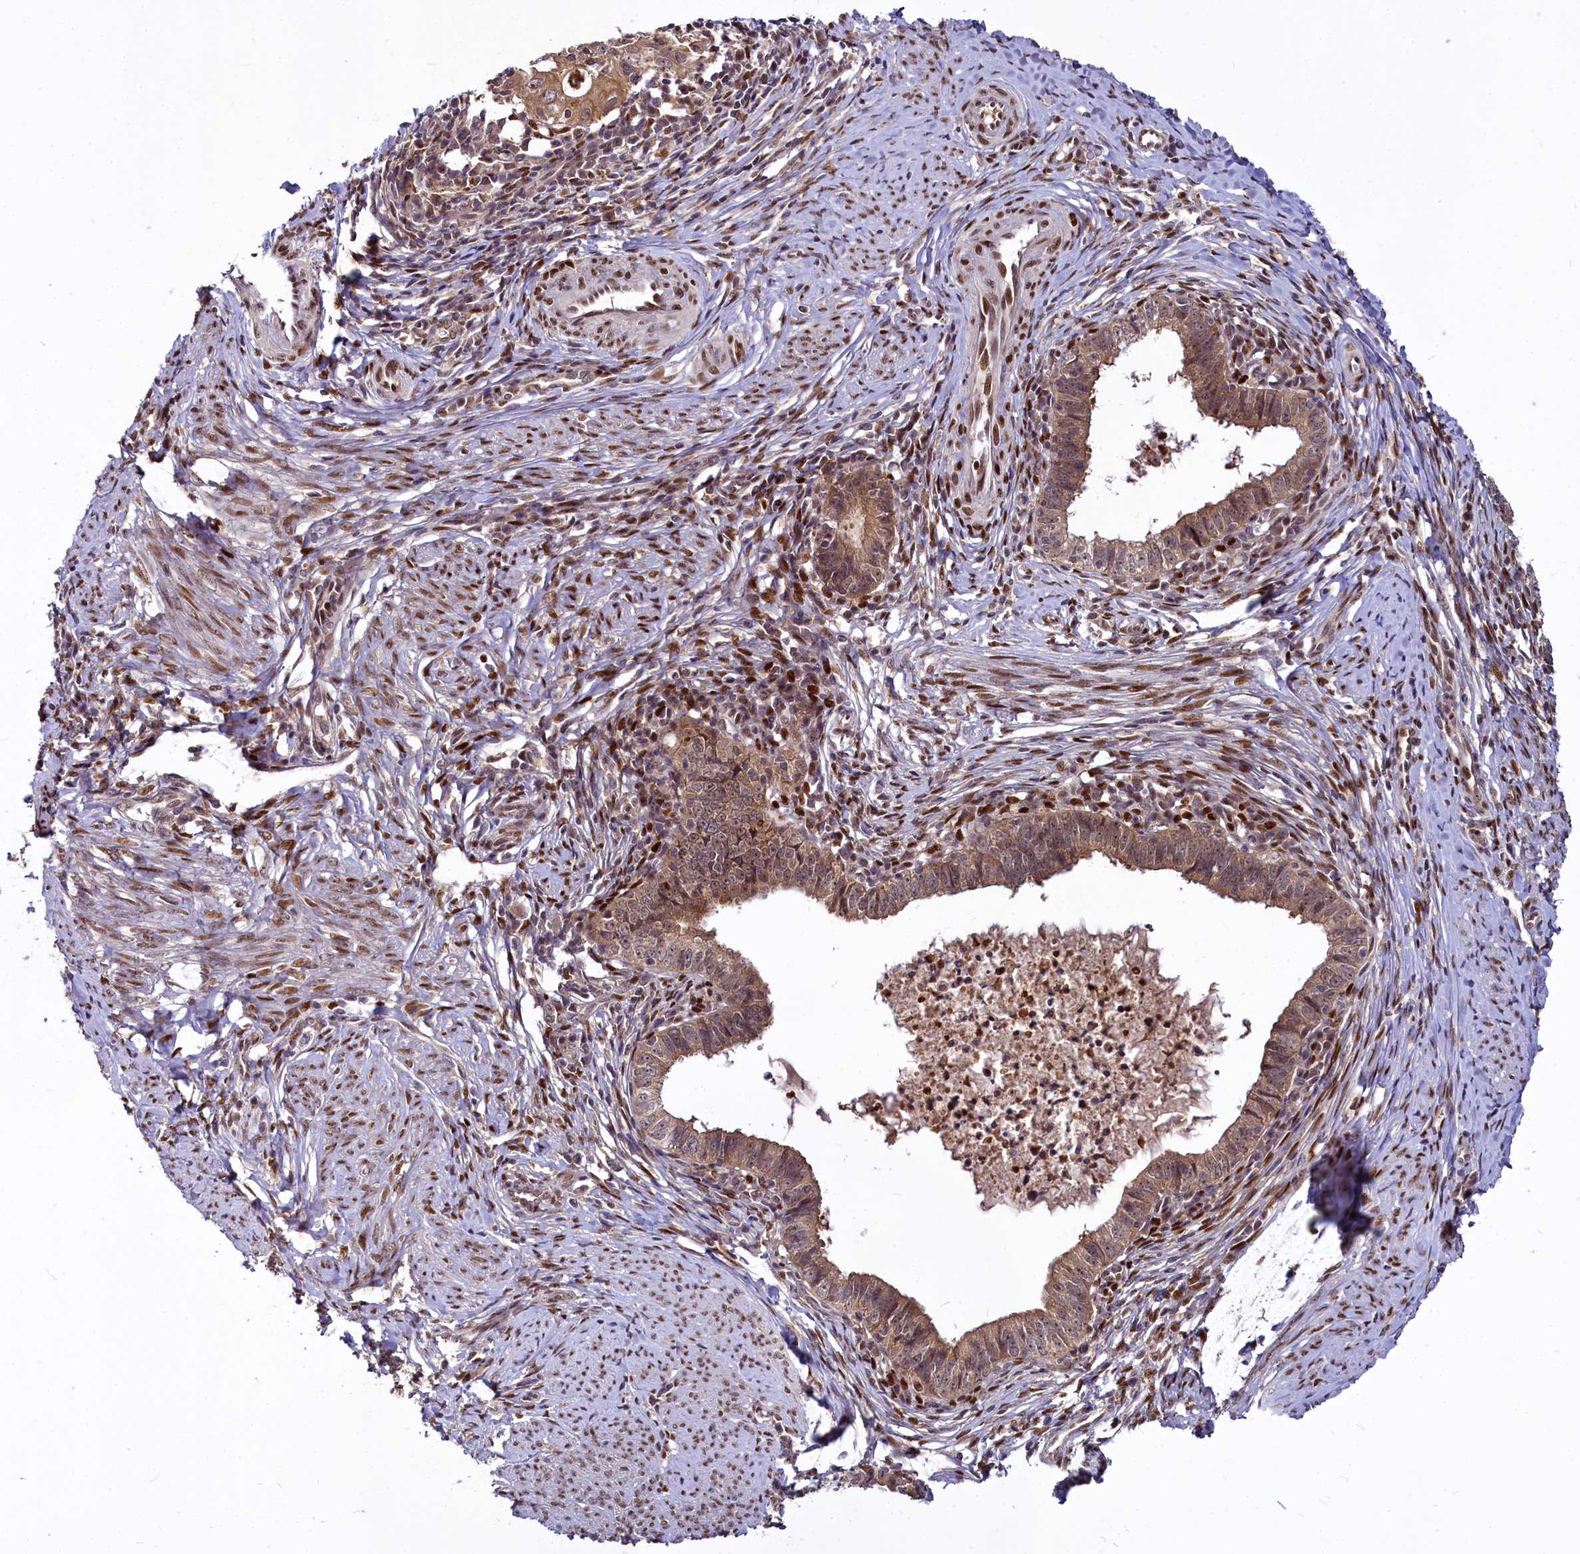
{"staining": {"intensity": "moderate", "quantity": ">75%", "location": "cytoplasmic/membranous"}, "tissue": "cervical cancer", "cell_type": "Tumor cells", "image_type": "cancer", "snomed": [{"axis": "morphology", "description": "Adenocarcinoma, NOS"}, {"axis": "topography", "description": "Cervix"}], "caption": "Cervical cancer (adenocarcinoma) was stained to show a protein in brown. There is medium levels of moderate cytoplasmic/membranous staining in approximately >75% of tumor cells.", "gene": "MAML2", "patient": {"sex": "female", "age": 36}}